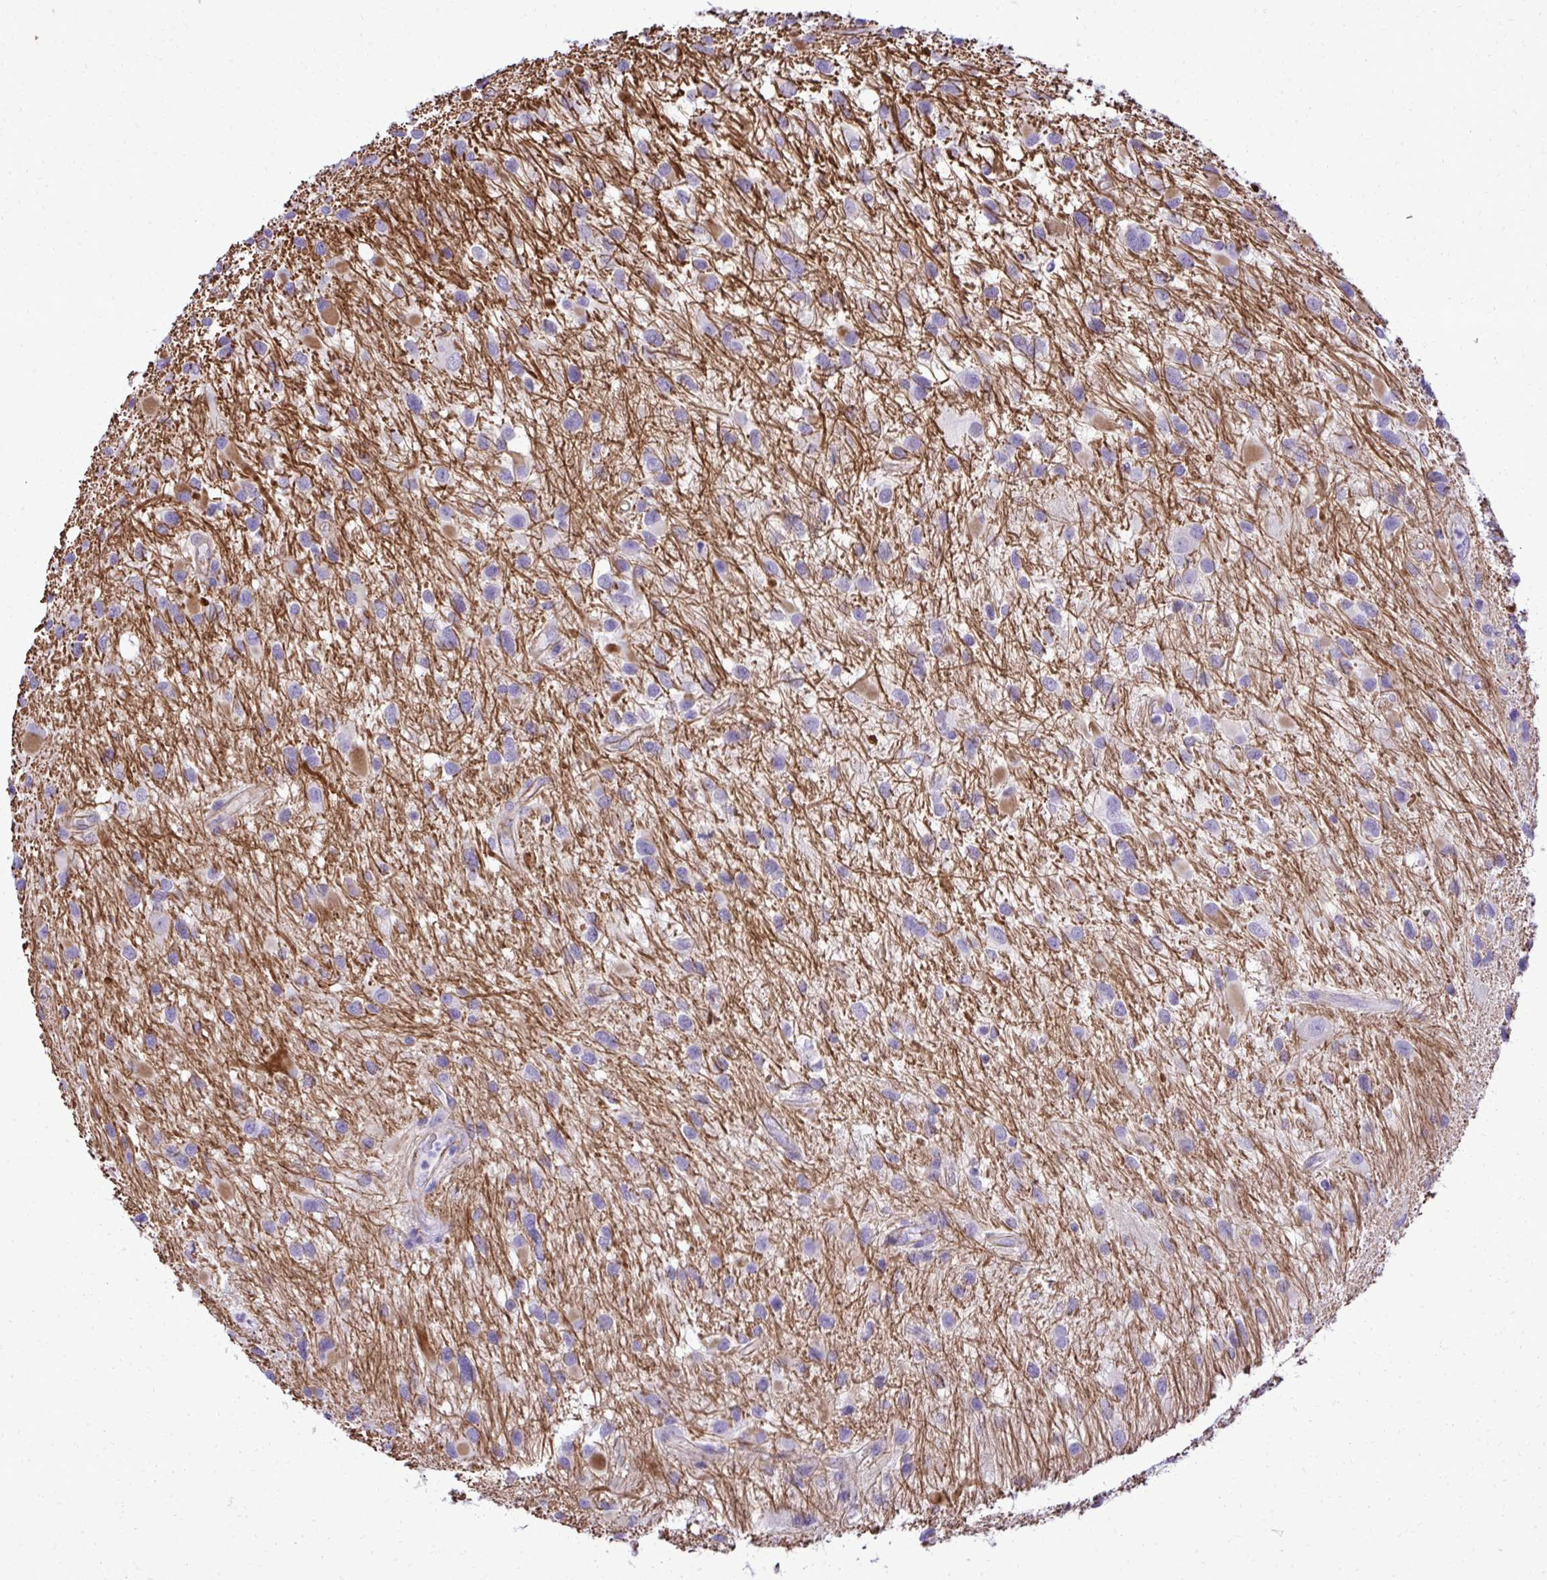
{"staining": {"intensity": "moderate", "quantity": "<25%", "location": "cytoplasmic/membranous"}, "tissue": "glioma", "cell_type": "Tumor cells", "image_type": "cancer", "snomed": [{"axis": "morphology", "description": "Glioma, malignant, Low grade"}, {"axis": "topography", "description": "Brain"}], "caption": "Glioma stained for a protein (brown) displays moderate cytoplasmic/membranous positive expression in approximately <25% of tumor cells.", "gene": "PITPNM3", "patient": {"sex": "female", "age": 32}}